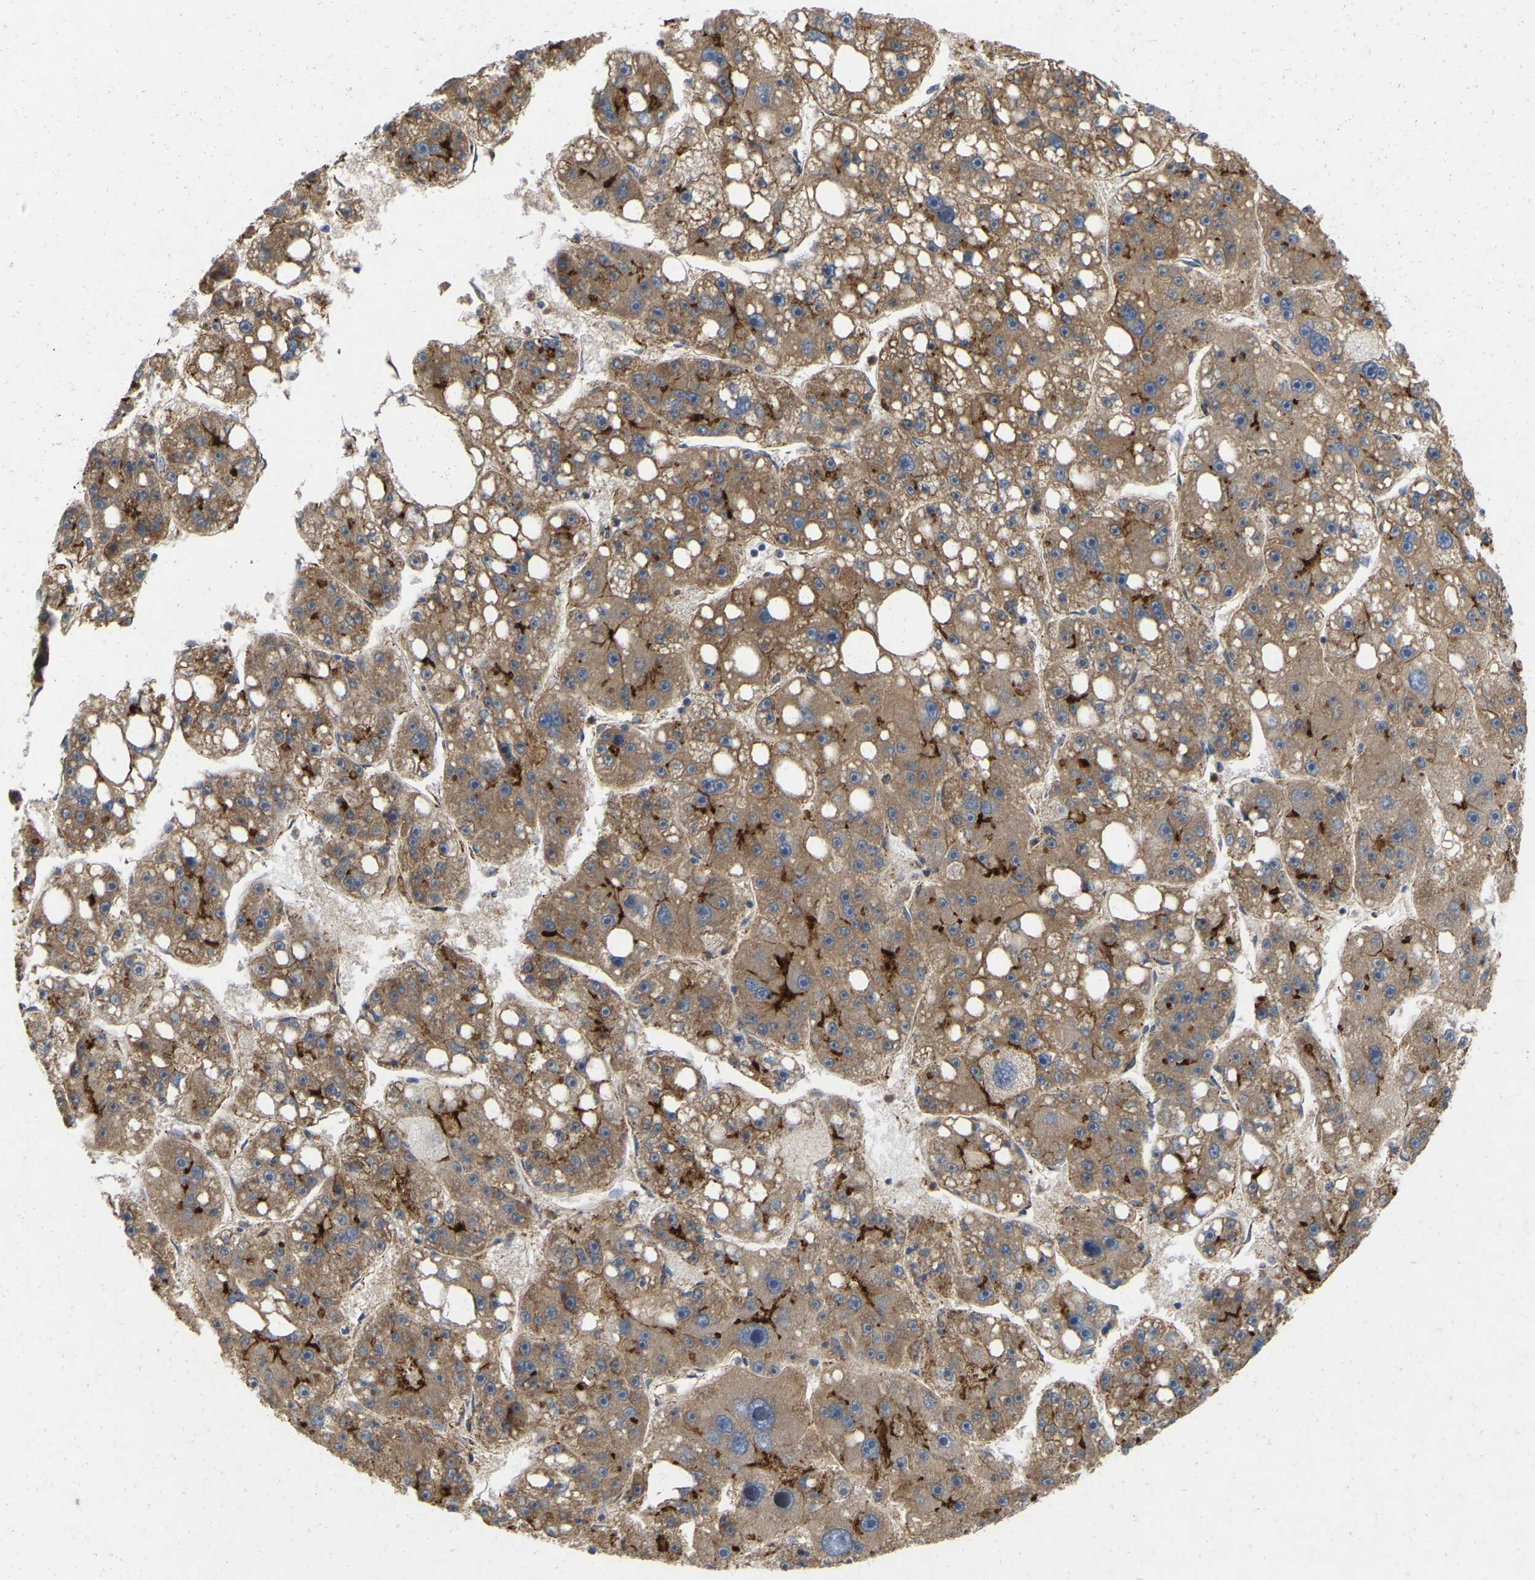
{"staining": {"intensity": "moderate", "quantity": ">75%", "location": "cytoplasmic/membranous"}, "tissue": "liver cancer", "cell_type": "Tumor cells", "image_type": "cancer", "snomed": [{"axis": "morphology", "description": "Carcinoma, Hepatocellular, NOS"}, {"axis": "topography", "description": "Liver"}], "caption": "High-power microscopy captured an immunohistochemistry image of hepatocellular carcinoma (liver), revealing moderate cytoplasmic/membranous staining in about >75% of tumor cells.", "gene": "RHEB", "patient": {"sex": "female", "age": 61}}